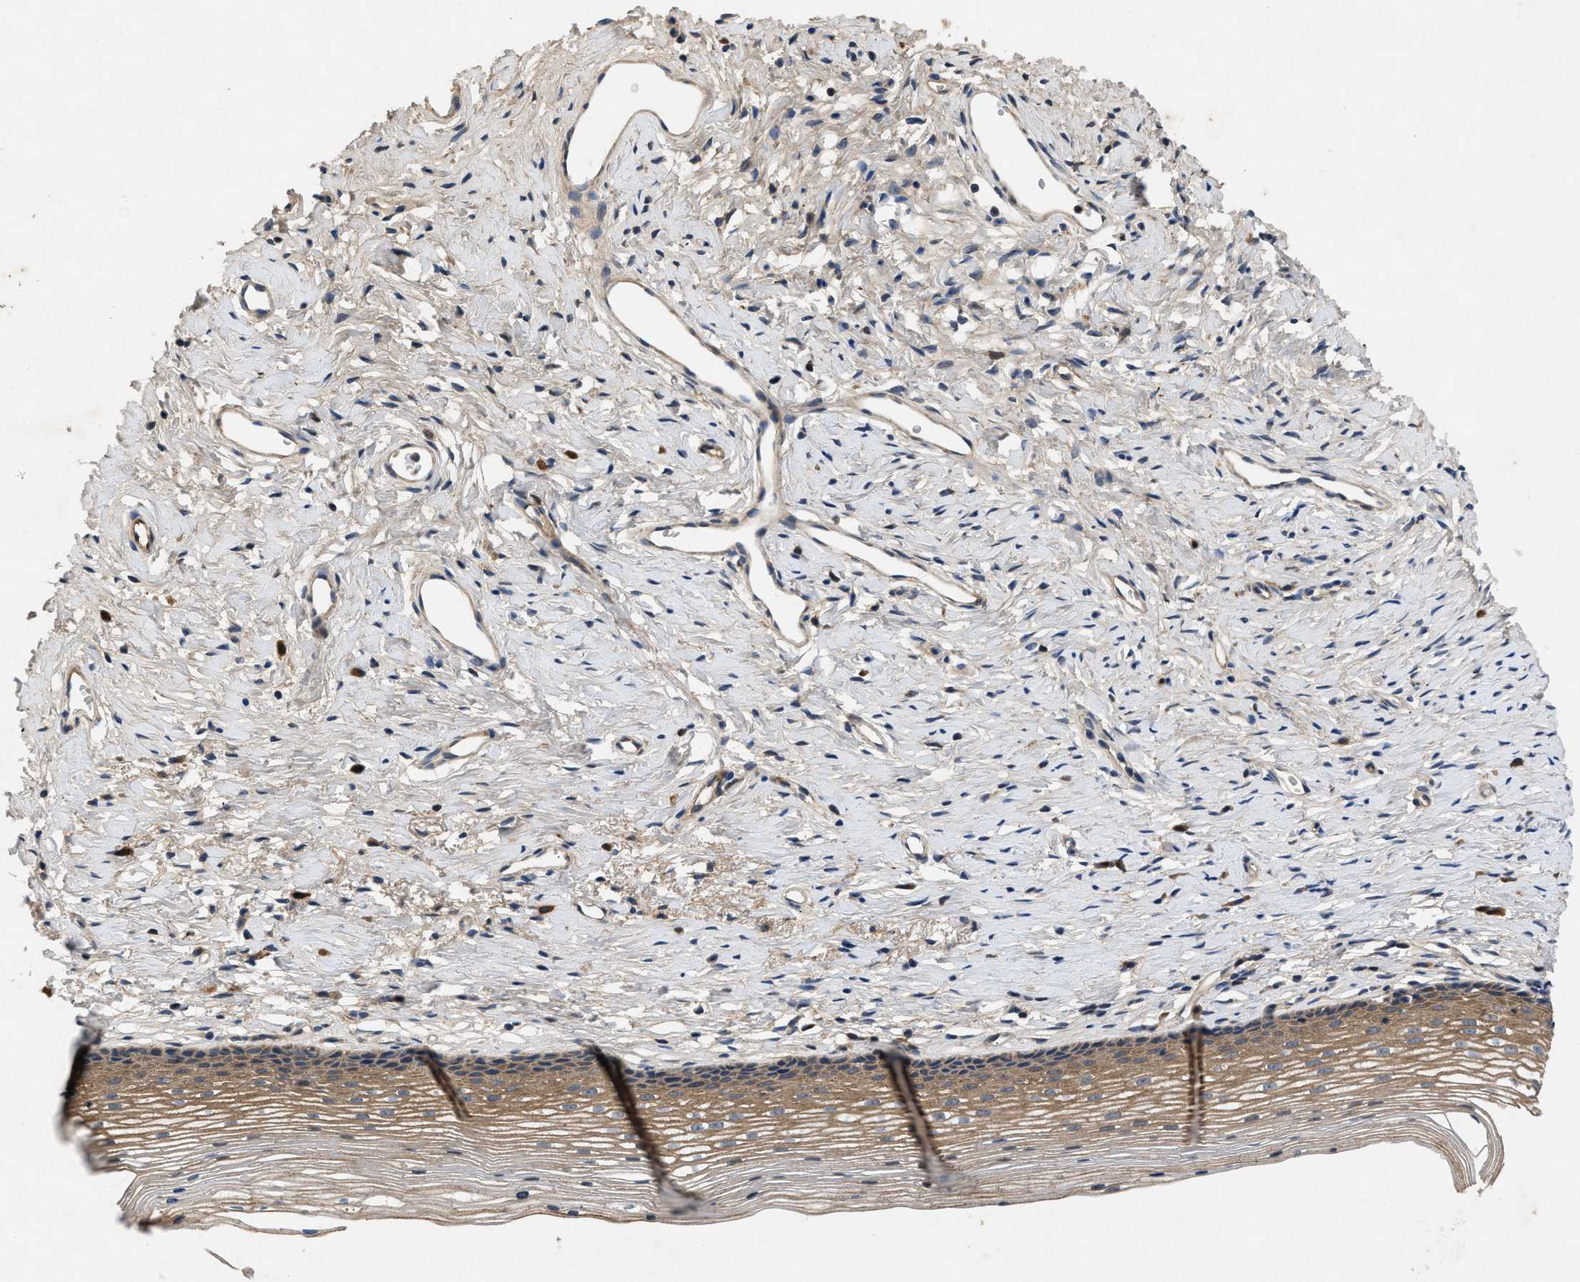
{"staining": {"intensity": "moderate", "quantity": ">75%", "location": "cytoplasmic/membranous"}, "tissue": "cervix", "cell_type": "Glandular cells", "image_type": "normal", "snomed": [{"axis": "morphology", "description": "Normal tissue, NOS"}, {"axis": "topography", "description": "Cervix"}], "caption": "Glandular cells display medium levels of moderate cytoplasmic/membranous staining in approximately >75% of cells in unremarkable cervix. Nuclei are stained in blue.", "gene": "VPS4A", "patient": {"sex": "female", "age": 77}}